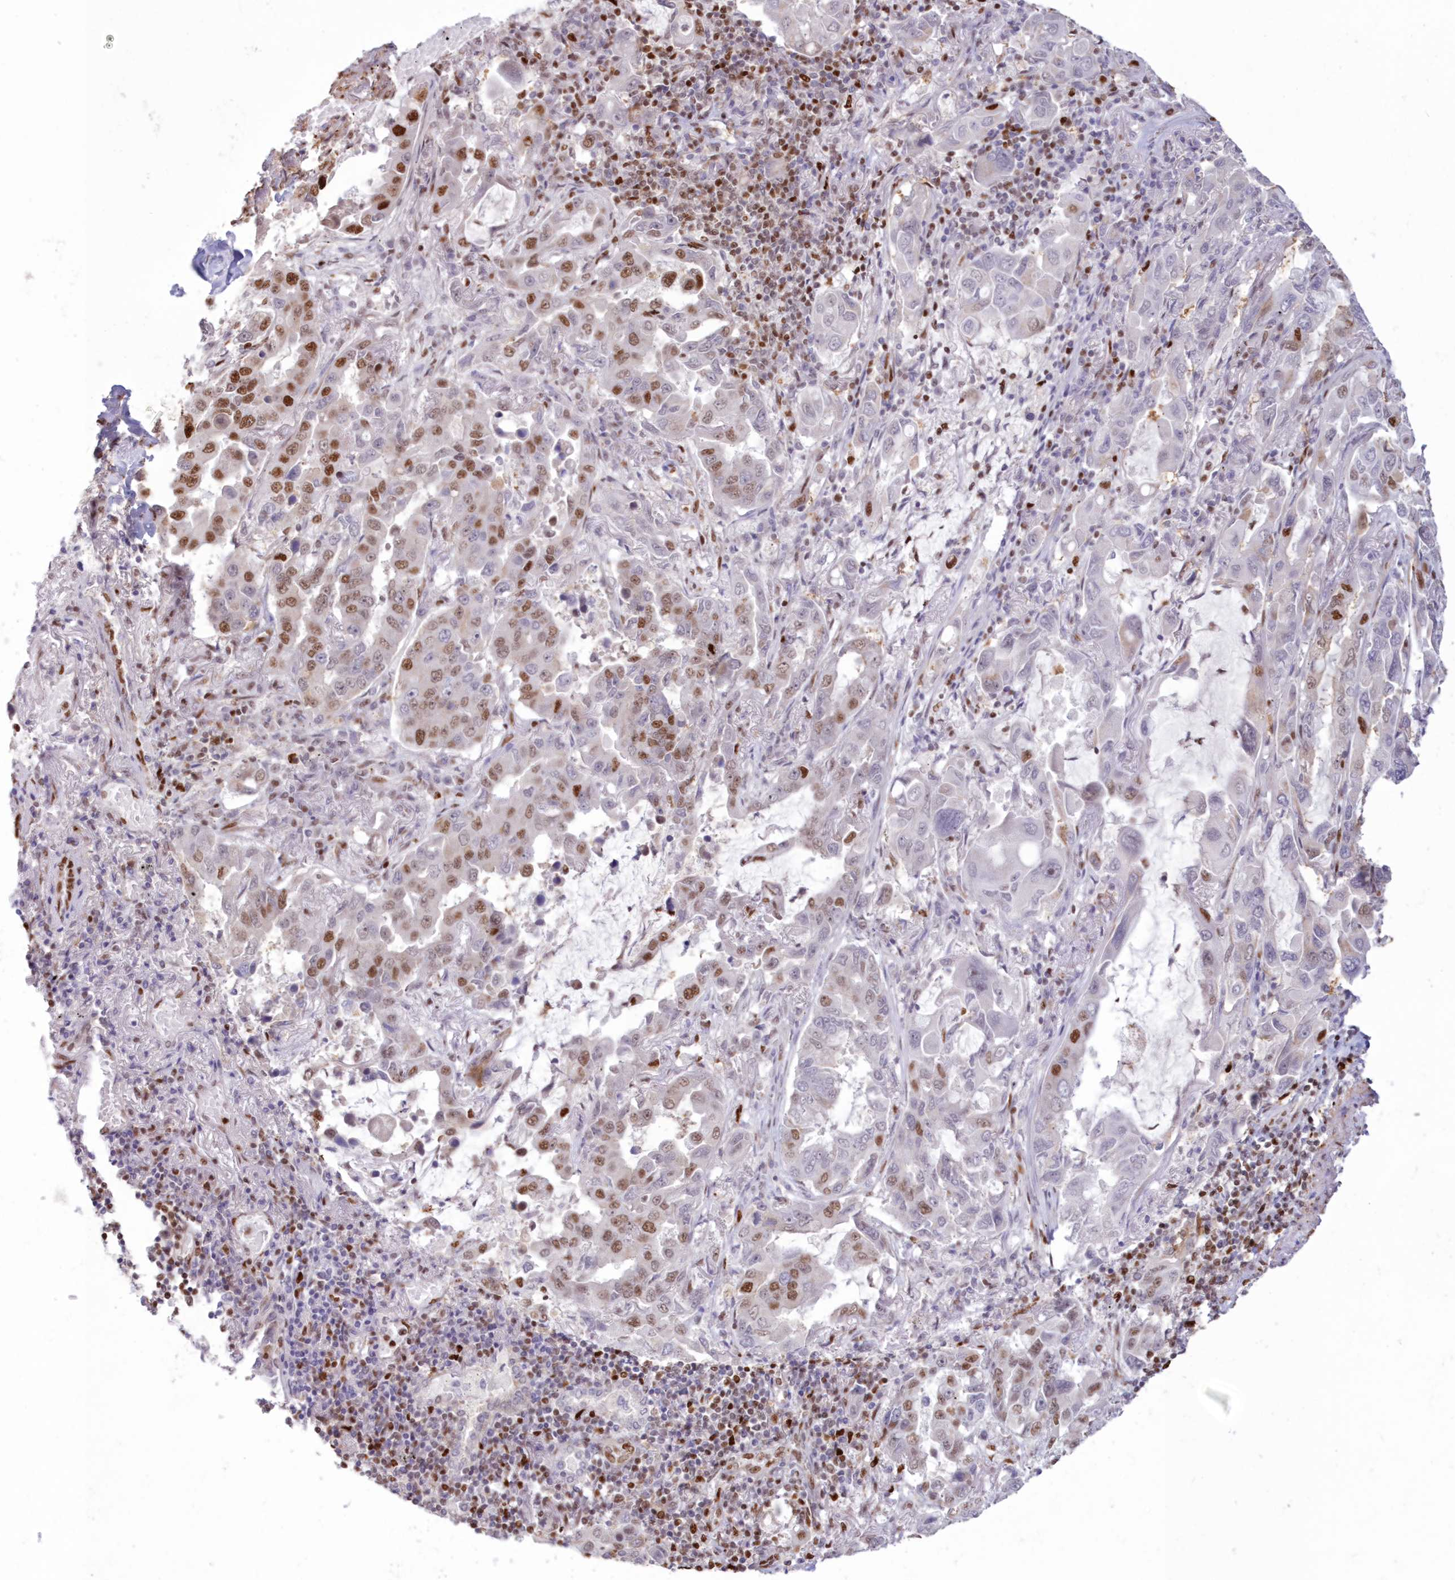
{"staining": {"intensity": "moderate", "quantity": "25%-75%", "location": "nuclear"}, "tissue": "lung cancer", "cell_type": "Tumor cells", "image_type": "cancer", "snomed": [{"axis": "morphology", "description": "Adenocarcinoma, NOS"}, {"axis": "topography", "description": "Lung"}], "caption": "There is medium levels of moderate nuclear expression in tumor cells of lung cancer, as demonstrated by immunohistochemical staining (brown color).", "gene": "POLR2B", "patient": {"sex": "male", "age": 64}}